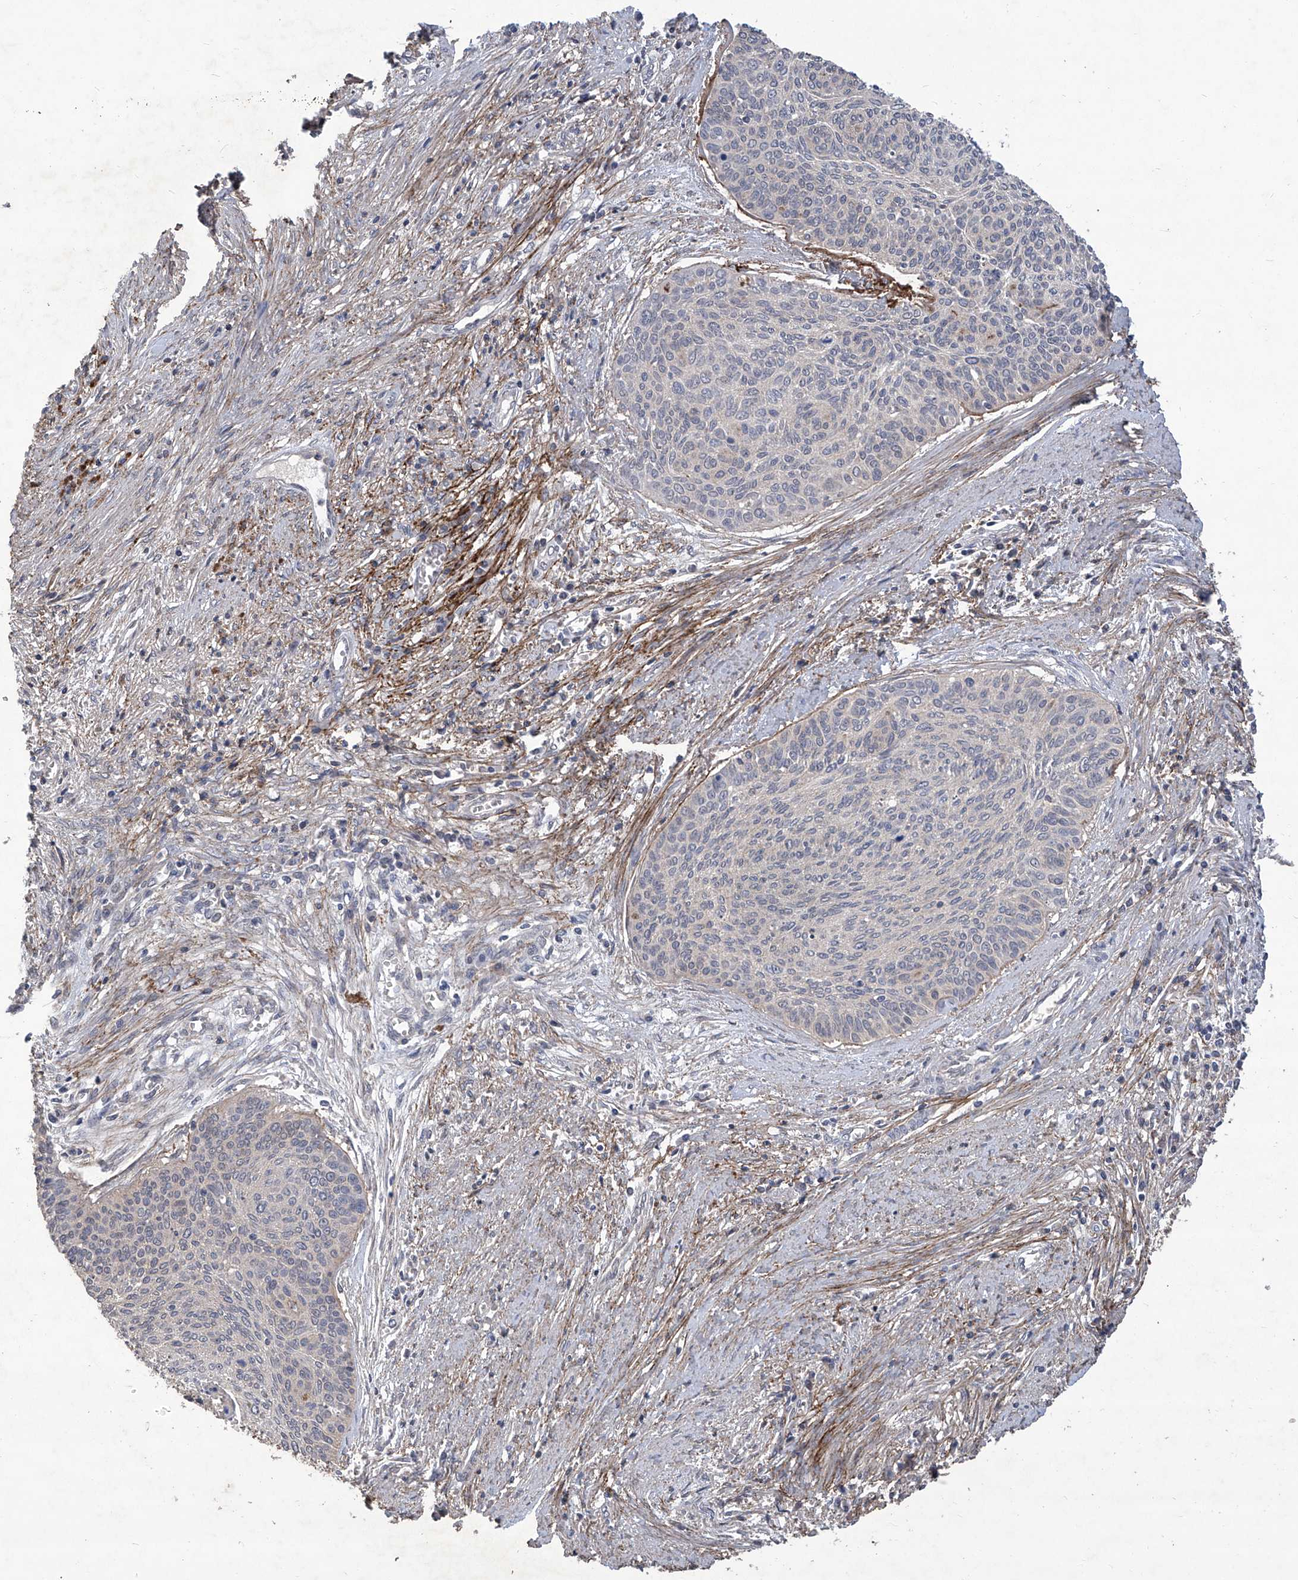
{"staining": {"intensity": "negative", "quantity": "none", "location": "none"}, "tissue": "cervical cancer", "cell_type": "Tumor cells", "image_type": "cancer", "snomed": [{"axis": "morphology", "description": "Squamous cell carcinoma, NOS"}, {"axis": "topography", "description": "Cervix"}], "caption": "An IHC histopathology image of cervical squamous cell carcinoma is shown. There is no staining in tumor cells of cervical squamous cell carcinoma. (DAB (3,3'-diaminobenzidine) immunohistochemistry (IHC), high magnification).", "gene": "TXNIP", "patient": {"sex": "female", "age": 55}}